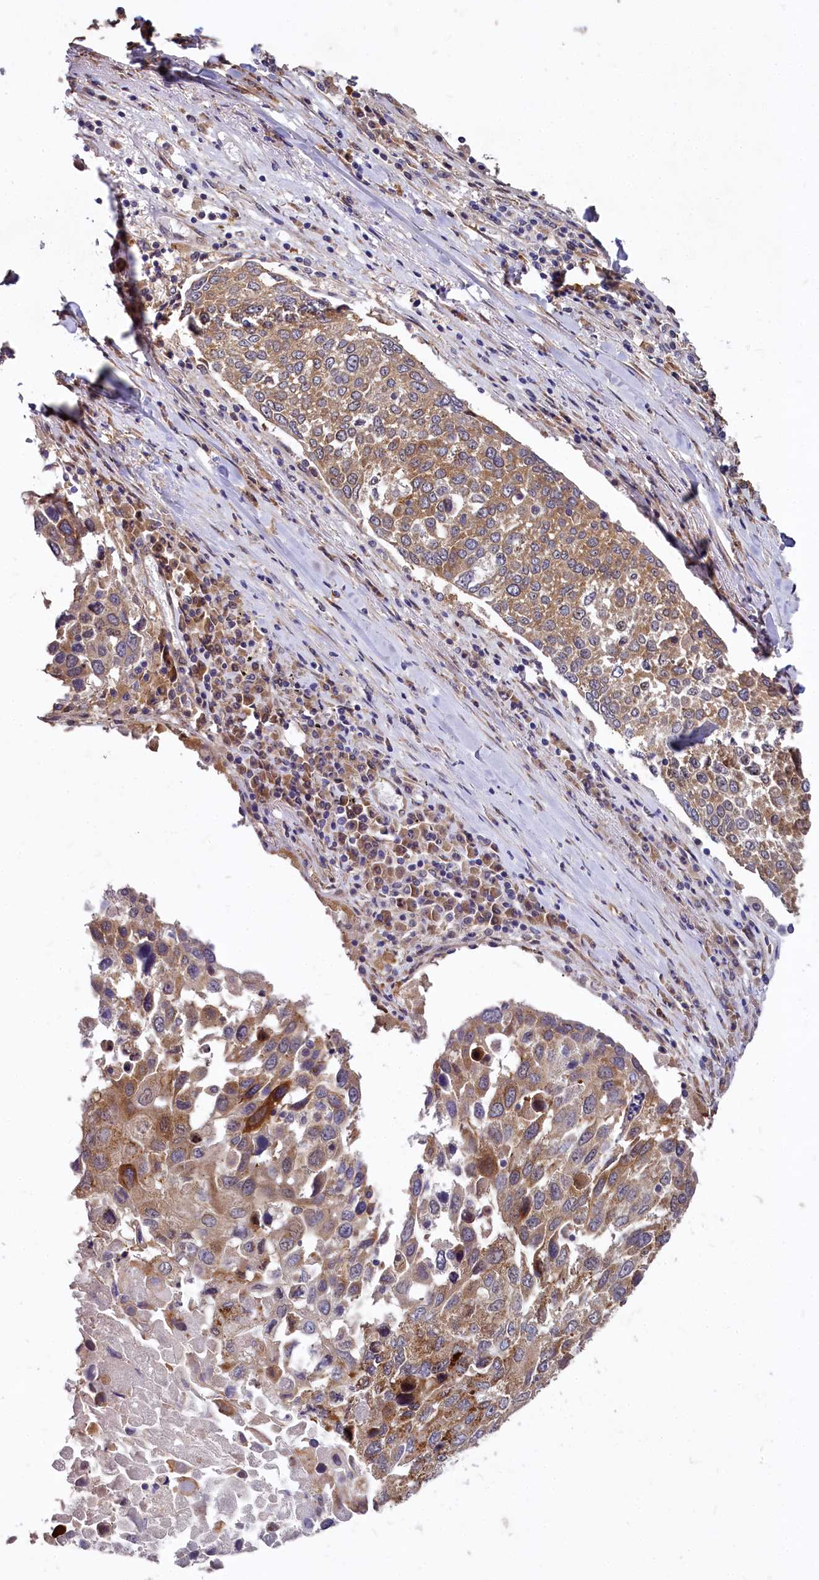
{"staining": {"intensity": "moderate", "quantity": ">75%", "location": "cytoplasmic/membranous"}, "tissue": "lung cancer", "cell_type": "Tumor cells", "image_type": "cancer", "snomed": [{"axis": "morphology", "description": "Squamous cell carcinoma, NOS"}, {"axis": "topography", "description": "Lung"}], "caption": "Approximately >75% of tumor cells in human lung cancer demonstrate moderate cytoplasmic/membranous protein positivity as visualized by brown immunohistochemical staining.", "gene": "EIF2B2", "patient": {"sex": "male", "age": 65}}